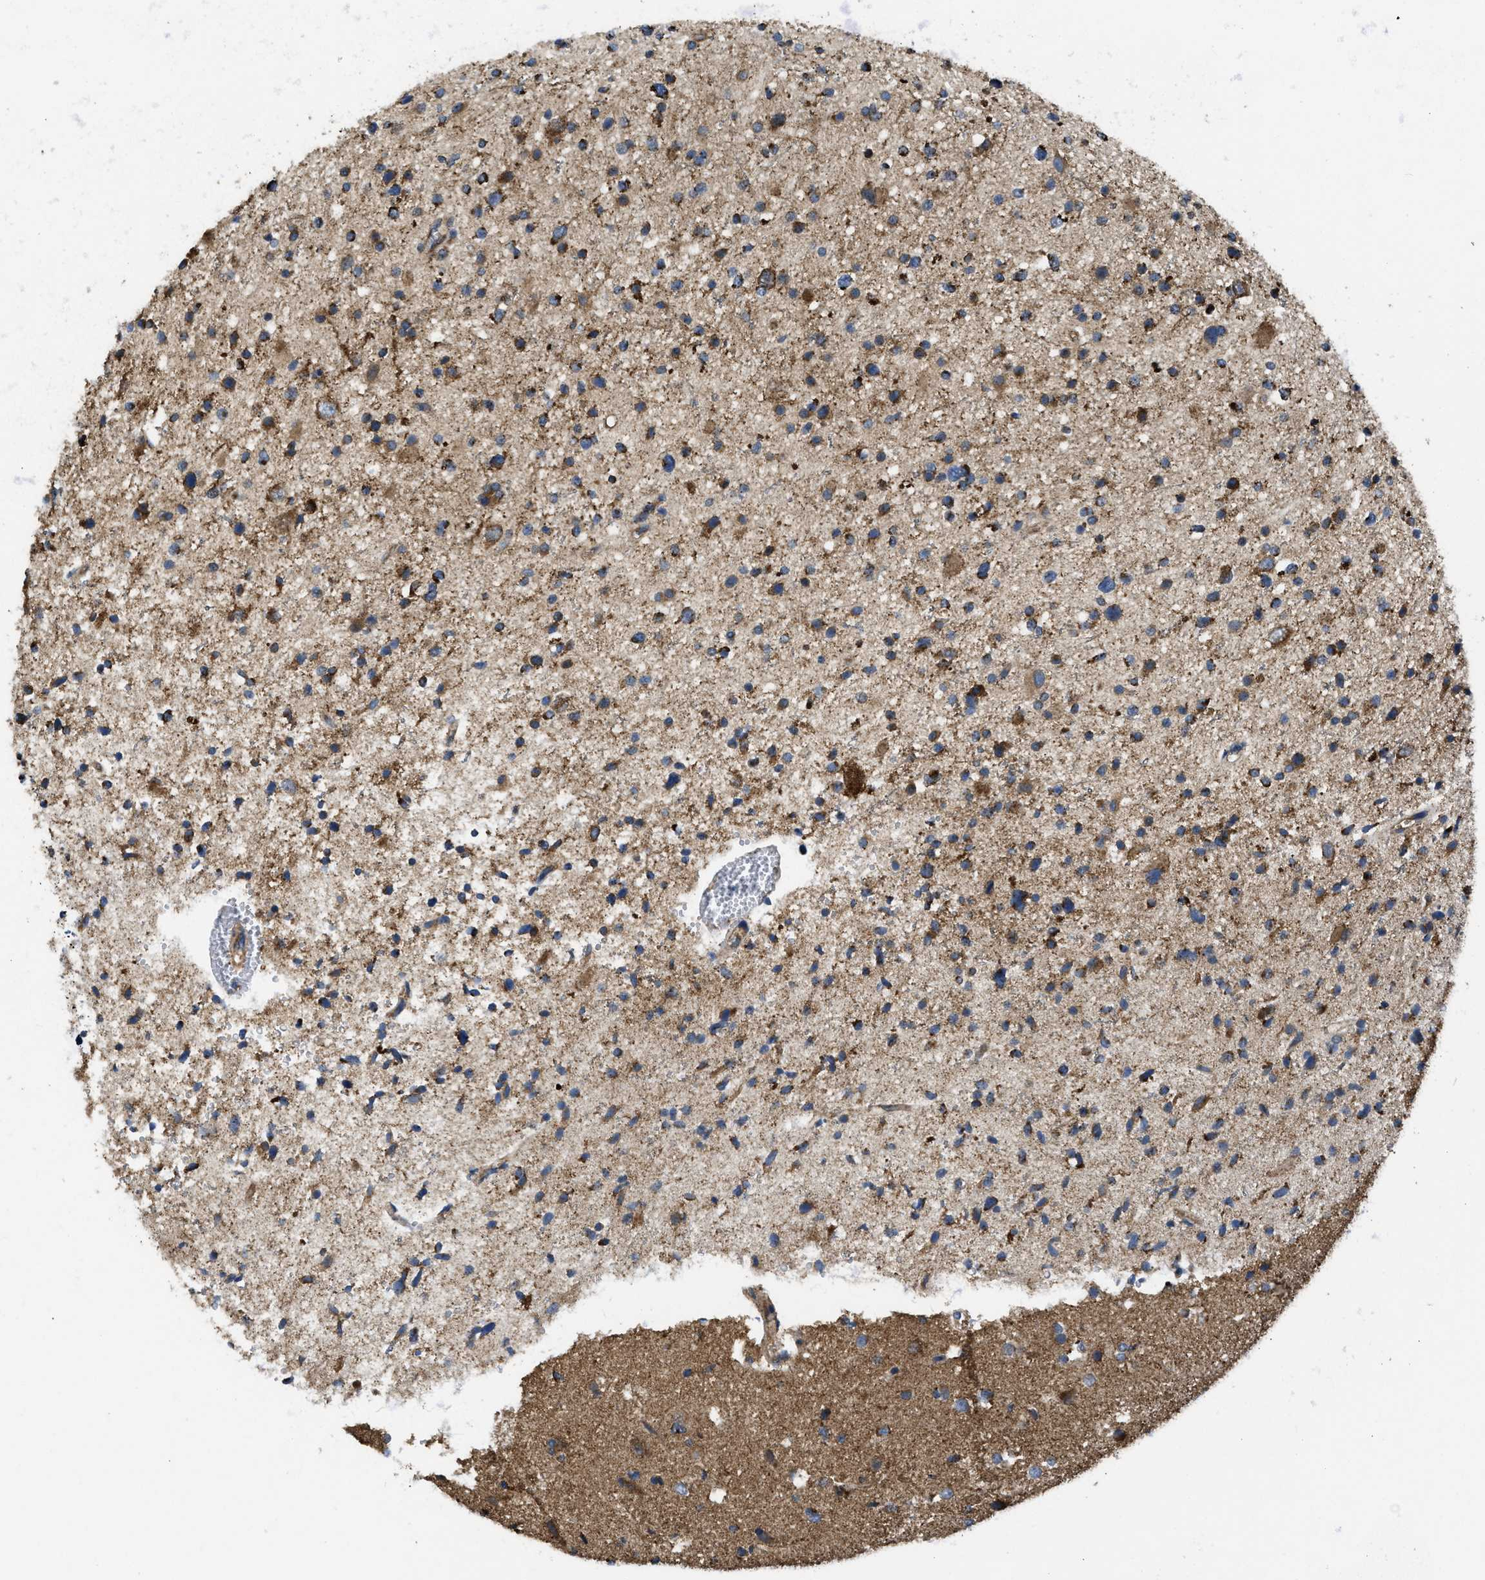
{"staining": {"intensity": "strong", "quantity": ">75%", "location": "cytoplasmic/membranous"}, "tissue": "glioma", "cell_type": "Tumor cells", "image_type": "cancer", "snomed": [{"axis": "morphology", "description": "Glioma, malignant, High grade"}, {"axis": "topography", "description": "Brain"}], "caption": "High-magnification brightfield microscopy of glioma stained with DAB (brown) and counterstained with hematoxylin (blue). tumor cells exhibit strong cytoplasmic/membranous positivity is identified in approximately>75% of cells.", "gene": "OPTN", "patient": {"sex": "male", "age": 33}}